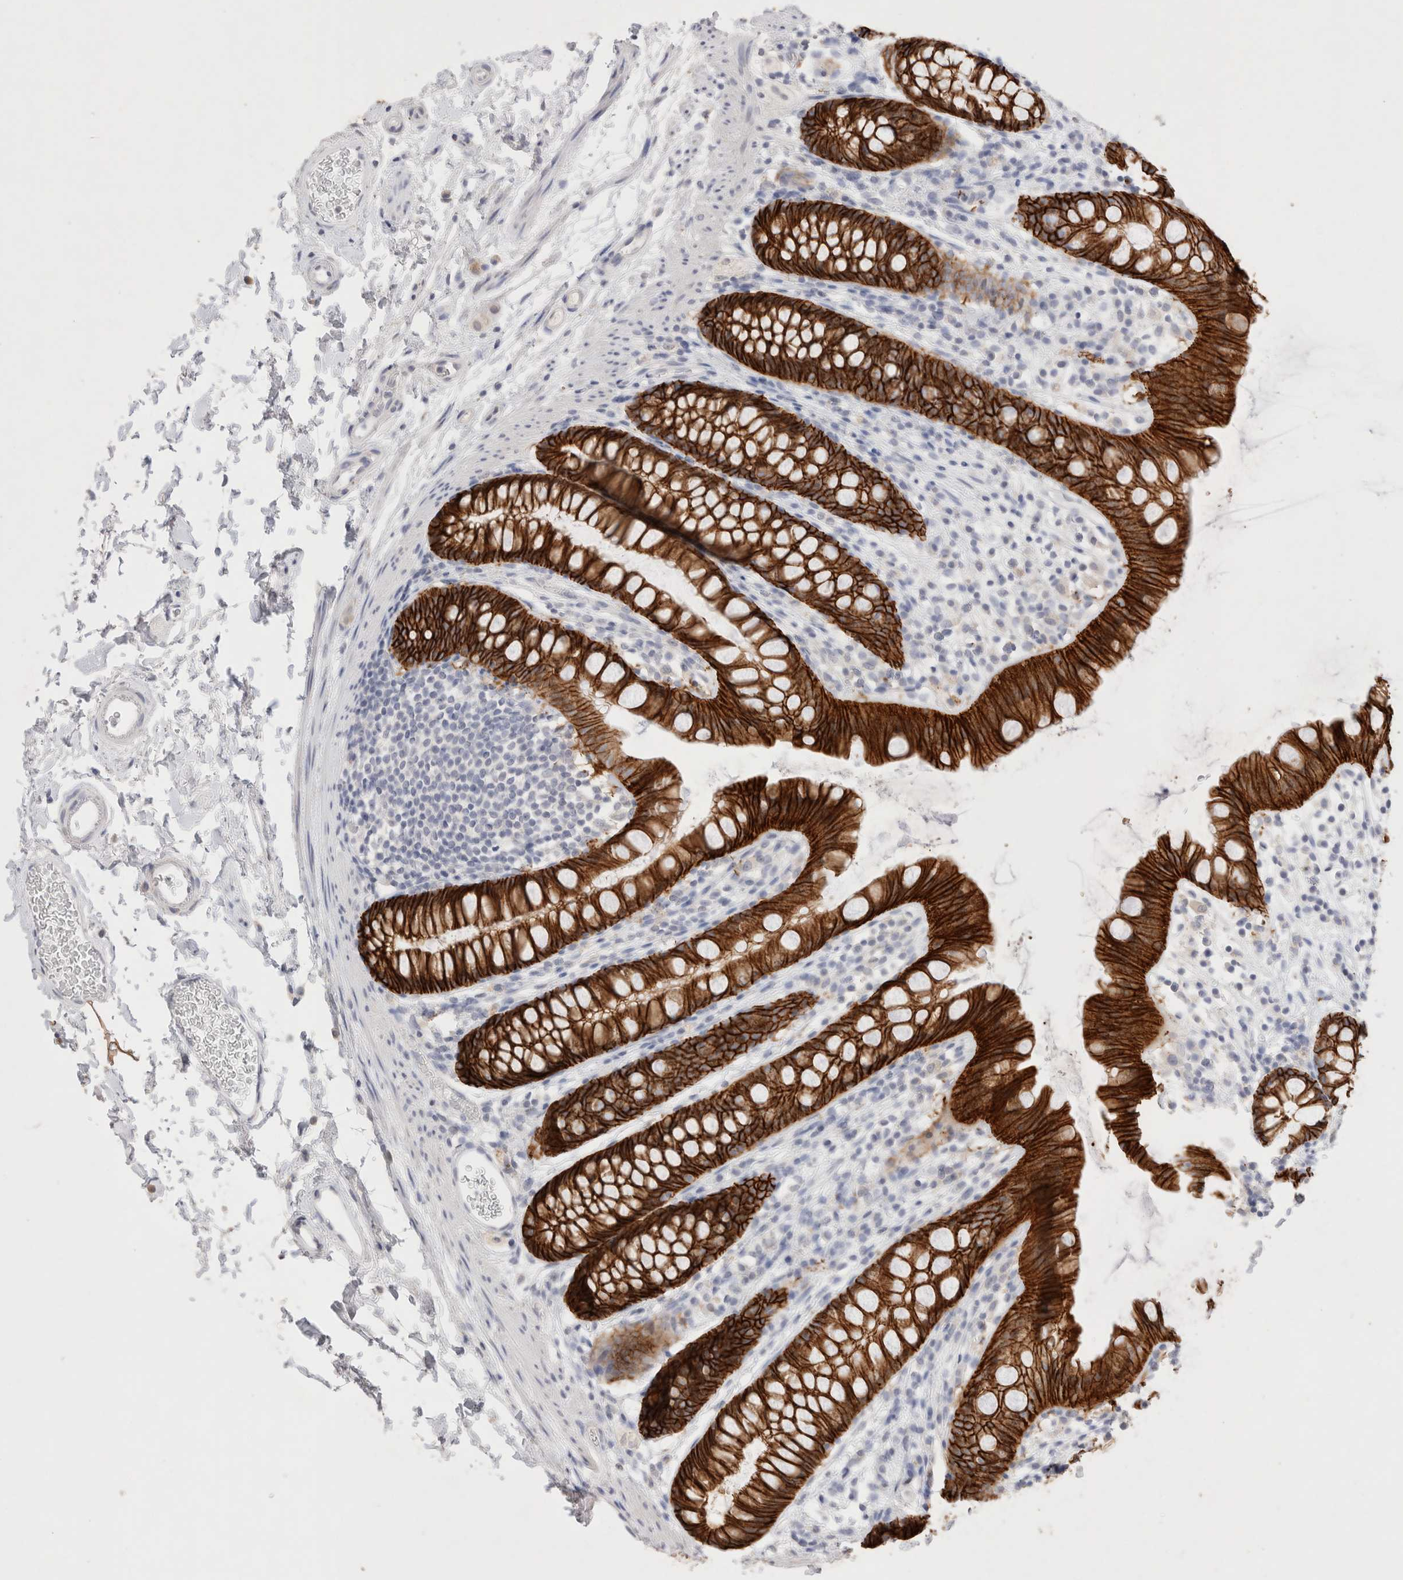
{"staining": {"intensity": "strong", "quantity": ">75%", "location": "cytoplasmic/membranous"}, "tissue": "rectum", "cell_type": "Glandular cells", "image_type": "normal", "snomed": [{"axis": "morphology", "description": "Normal tissue, NOS"}, {"axis": "topography", "description": "Rectum"}], "caption": "Immunohistochemical staining of unremarkable rectum exhibits strong cytoplasmic/membranous protein expression in about >75% of glandular cells. The protein is shown in brown color, while the nuclei are stained blue.", "gene": "EPCAM", "patient": {"sex": "female", "age": 65}}